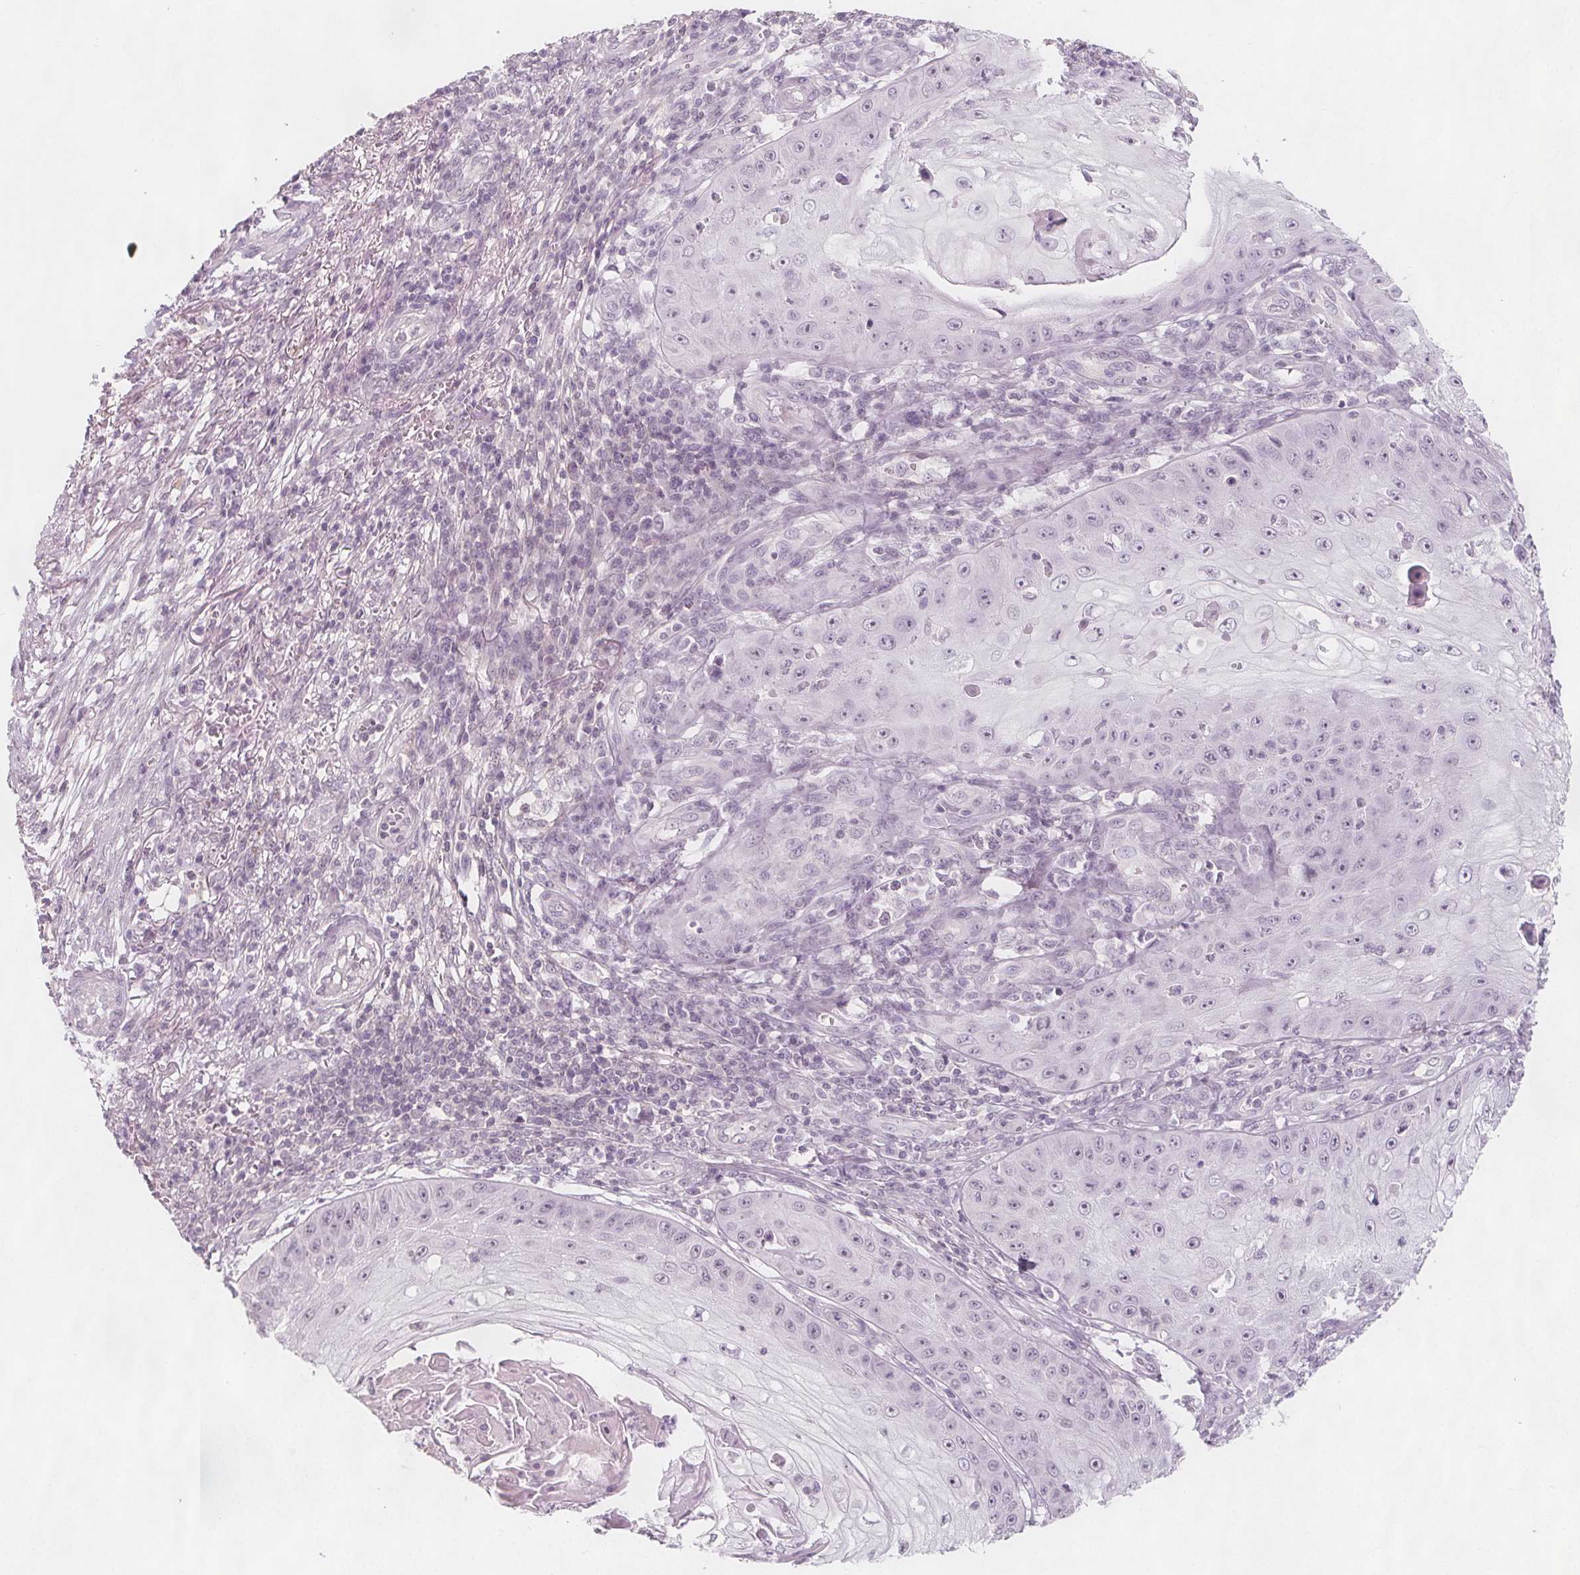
{"staining": {"intensity": "negative", "quantity": "none", "location": "none"}, "tissue": "skin cancer", "cell_type": "Tumor cells", "image_type": "cancer", "snomed": [{"axis": "morphology", "description": "Squamous cell carcinoma, NOS"}, {"axis": "topography", "description": "Skin"}], "caption": "Immunohistochemistry (IHC) photomicrograph of skin cancer (squamous cell carcinoma) stained for a protein (brown), which shows no expression in tumor cells. The staining is performed using DAB (3,3'-diaminobenzidine) brown chromogen with nuclei counter-stained in using hematoxylin.", "gene": "C1orf167", "patient": {"sex": "male", "age": 70}}